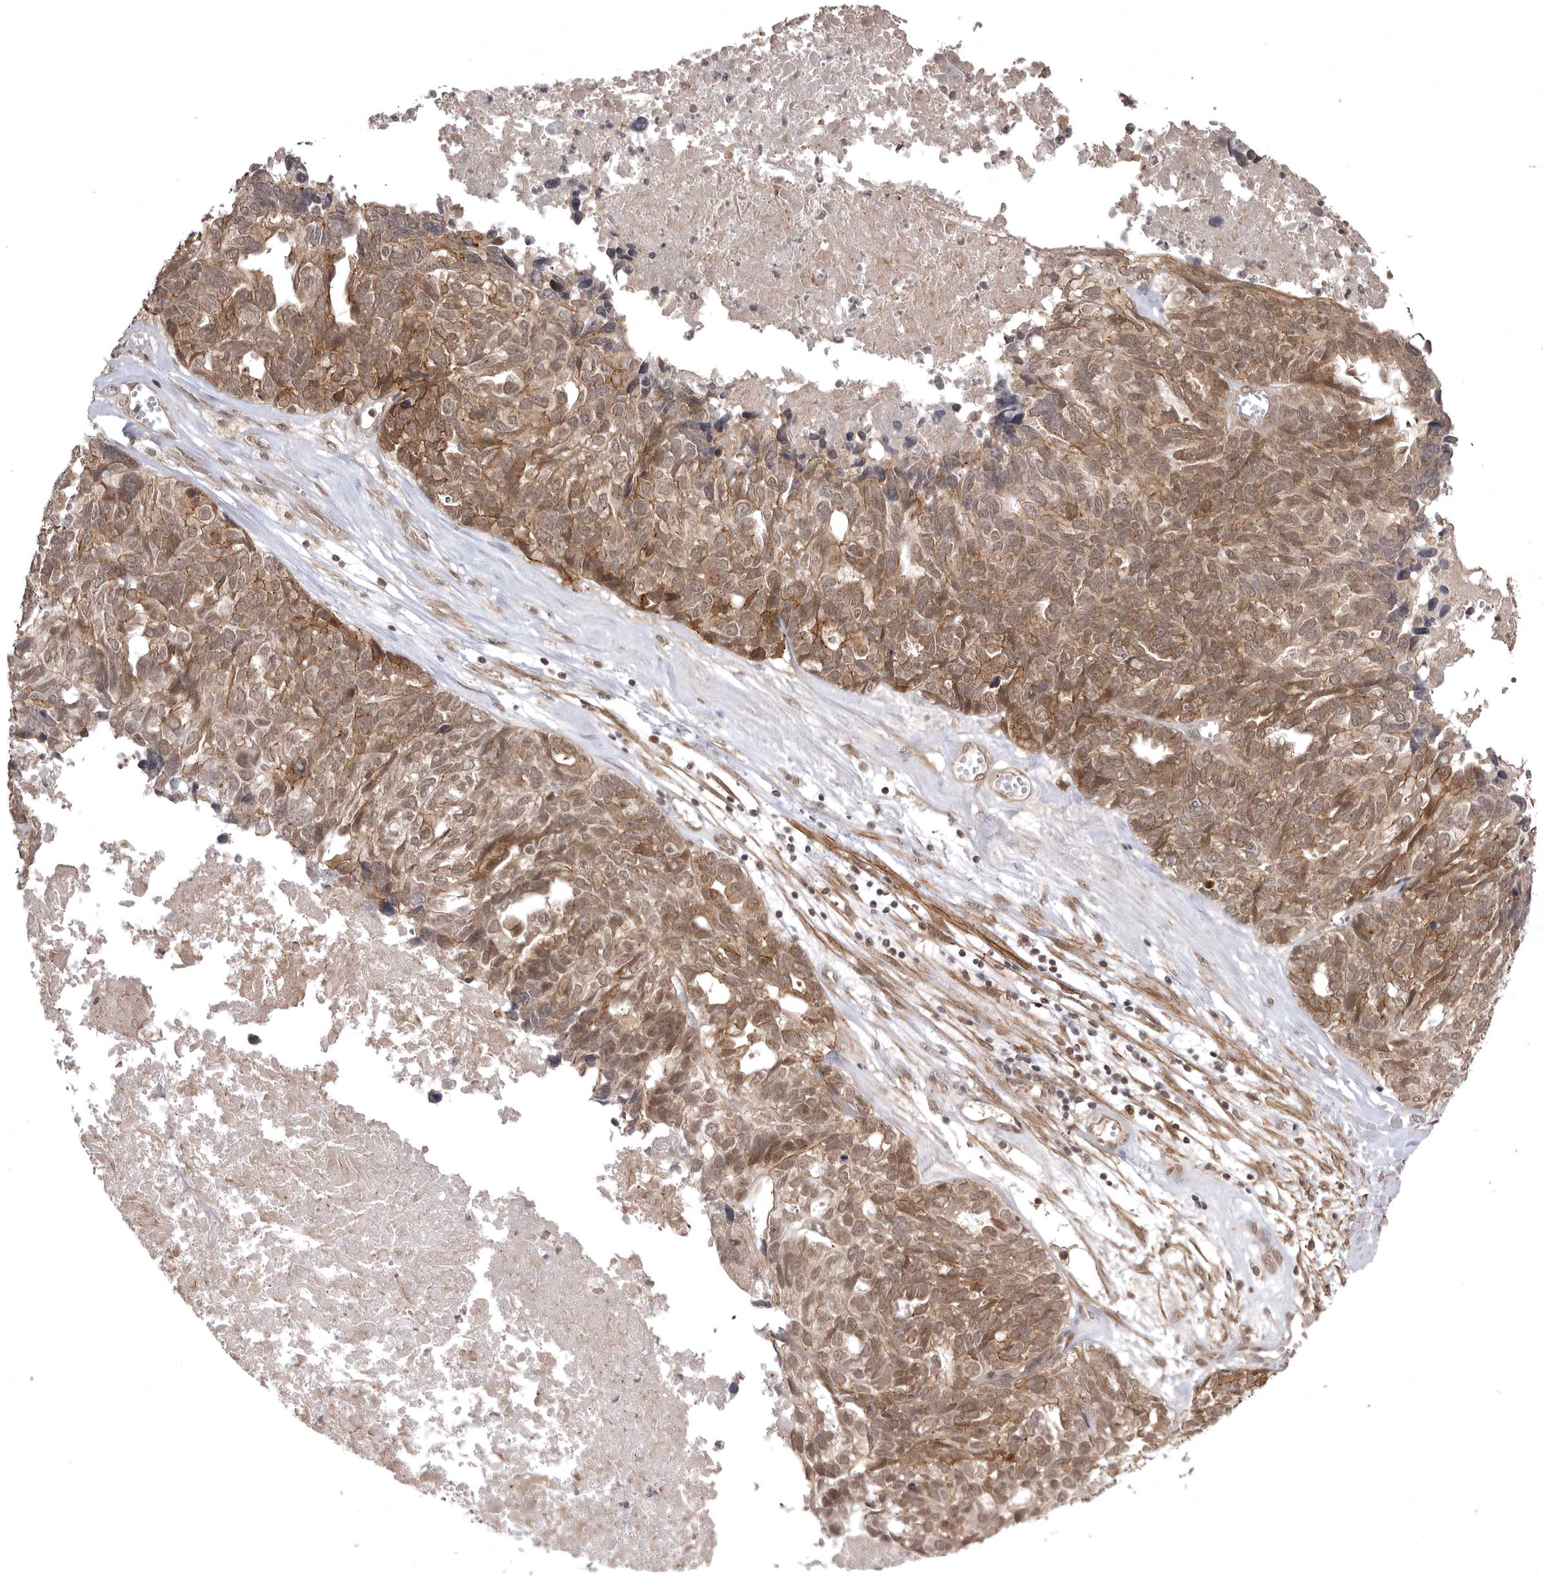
{"staining": {"intensity": "moderate", "quantity": ">75%", "location": "cytoplasmic/membranous,nuclear"}, "tissue": "ovarian cancer", "cell_type": "Tumor cells", "image_type": "cancer", "snomed": [{"axis": "morphology", "description": "Cystadenocarcinoma, serous, NOS"}, {"axis": "topography", "description": "Ovary"}], "caption": "Immunohistochemical staining of ovarian cancer exhibits medium levels of moderate cytoplasmic/membranous and nuclear protein expression in approximately >75% of tumor cells.", "gene": "SORBS1", "patient": {"sex": "female", "age": 79}}